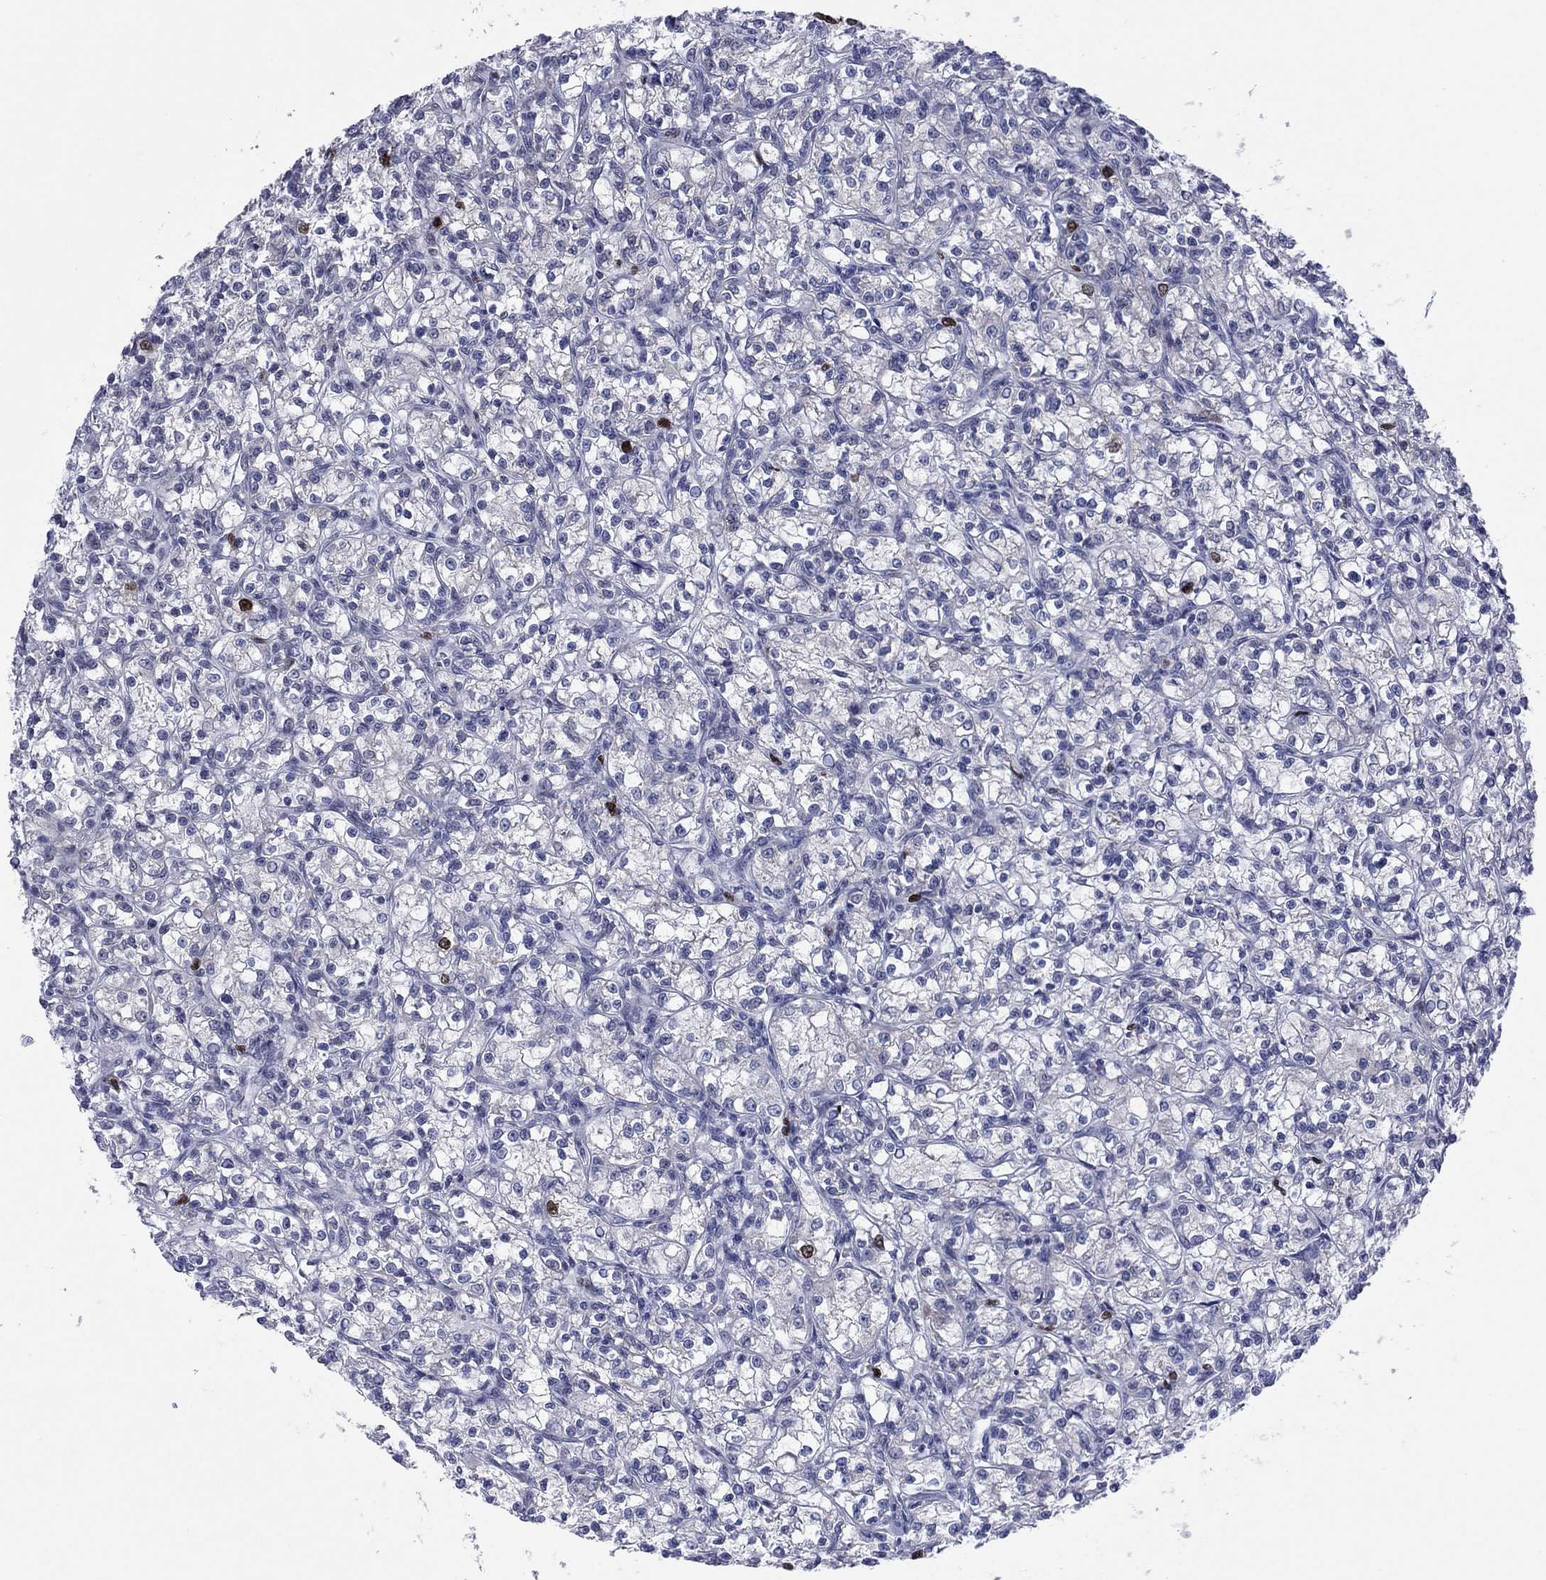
{"staining": {"intensity": "strong", "quantity": "<25%", "location": "nuclear"}, "tissue": "renal cancer", "cell_type": "Tumor cells", "image_type": "cancer", "snomed": [{"axis": "morphology", "description": "Adenocarcinoma, NOS"}, {"axis": "topography", "description": "Kidney"}], "caption": "Immunohistochemical staining of renal cancer demonstrates medium levels of strong nuclear protein staining in about <25% of tumor cells. (Stains: DAB in brown, nuclei in blue, Microscopy: brightfield microscopy at high magnification).", "gene": "CDCA5", "patient": {"sex": "female", "age": 59}}